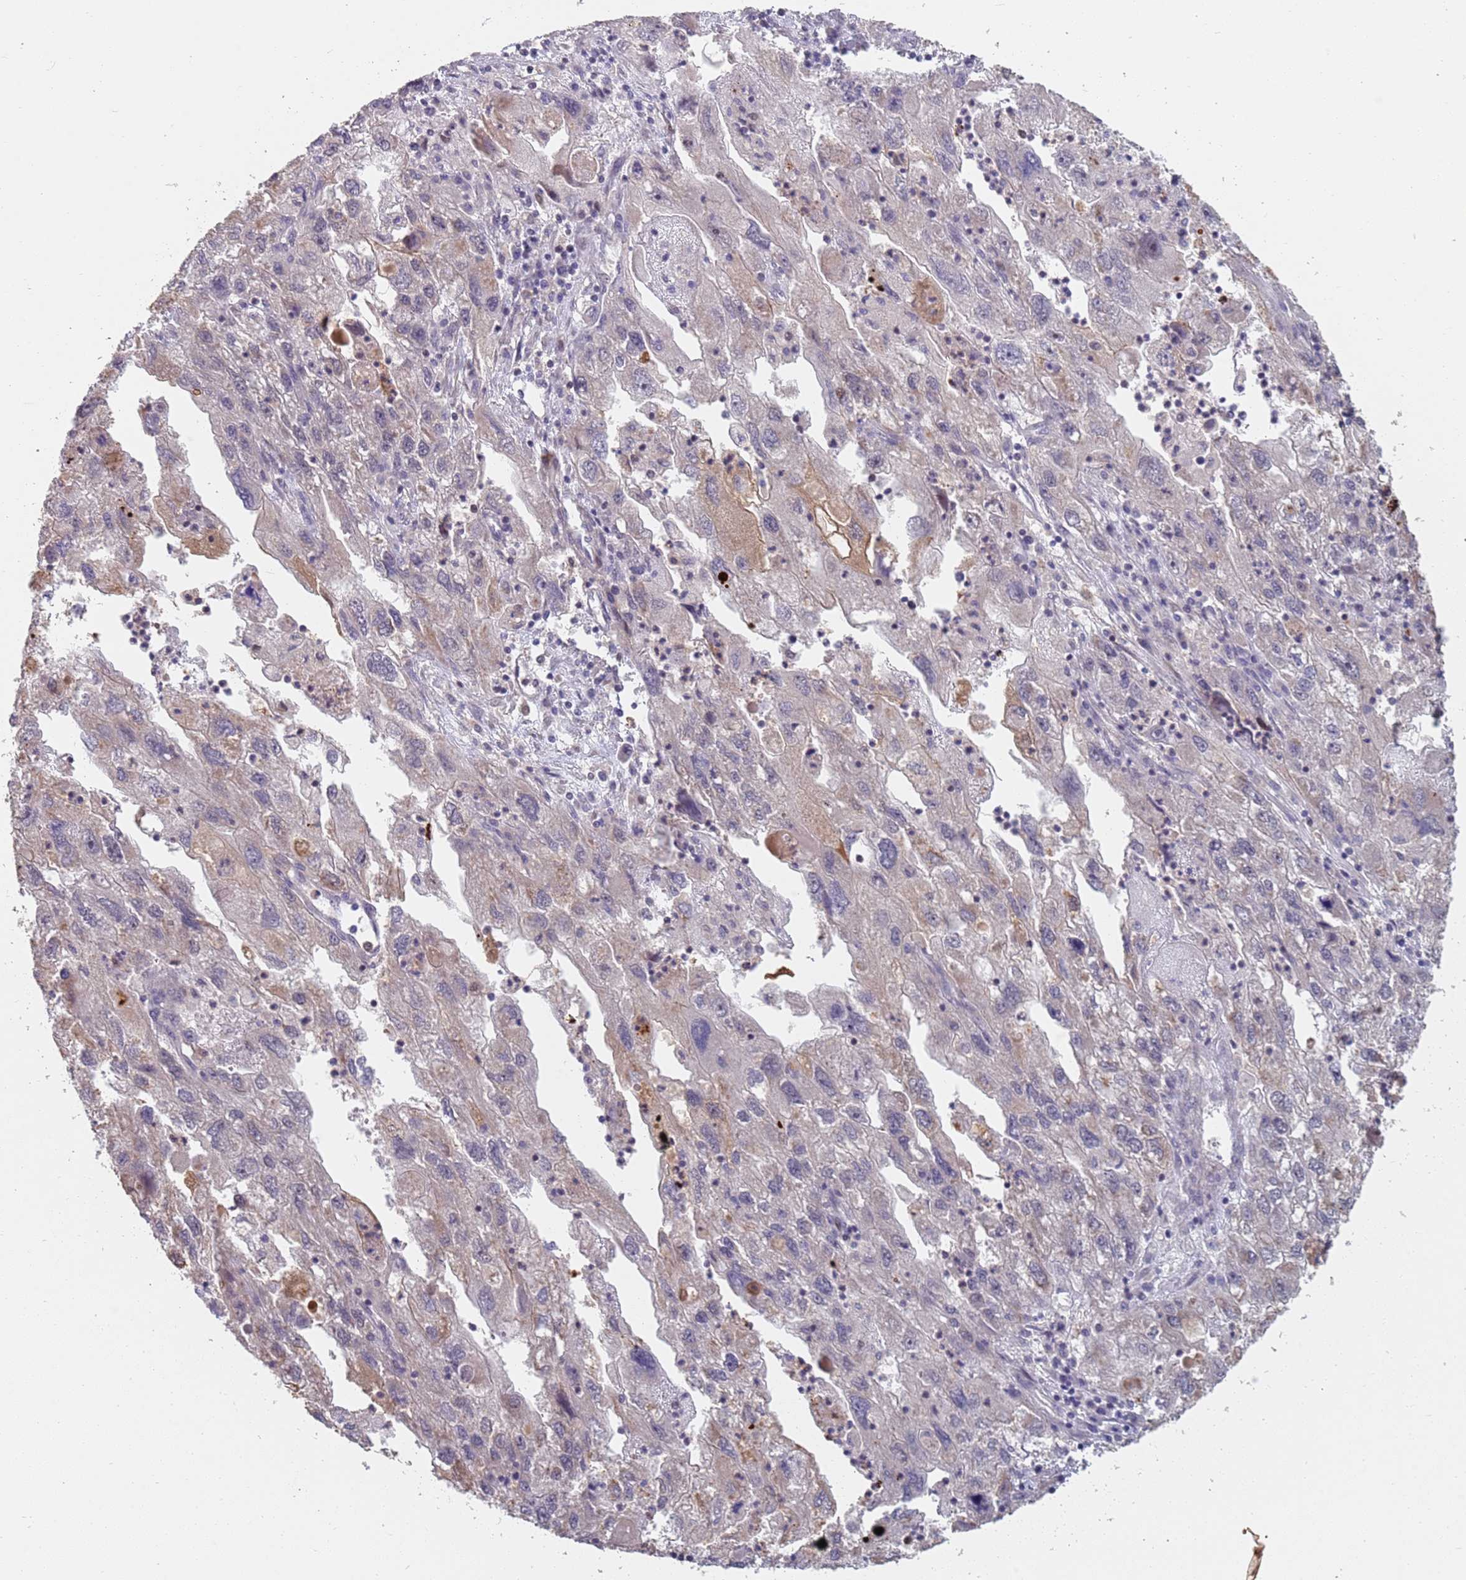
{"staining": {"intensity": "negative", "quantity": "none", "location": "none"}, "tissue": "endometrial cancer", "cell_type": "Tumor cells", "image_type": "cancer", "snomed": [{"axis": "morphology", "description": "Adenocarcinoma, NOS"}, {"axis": "topography", "description": "Endometrium"}], "caption": "Protein analysis of endometrial adenocarcinoma reveals no significant positivity in tumor cells. (Immunohistochemistry (ihc), brightfield microscopy, high magnification).", "gene": "MPEG1", "patient": {"sex": "female", "age": 49}}